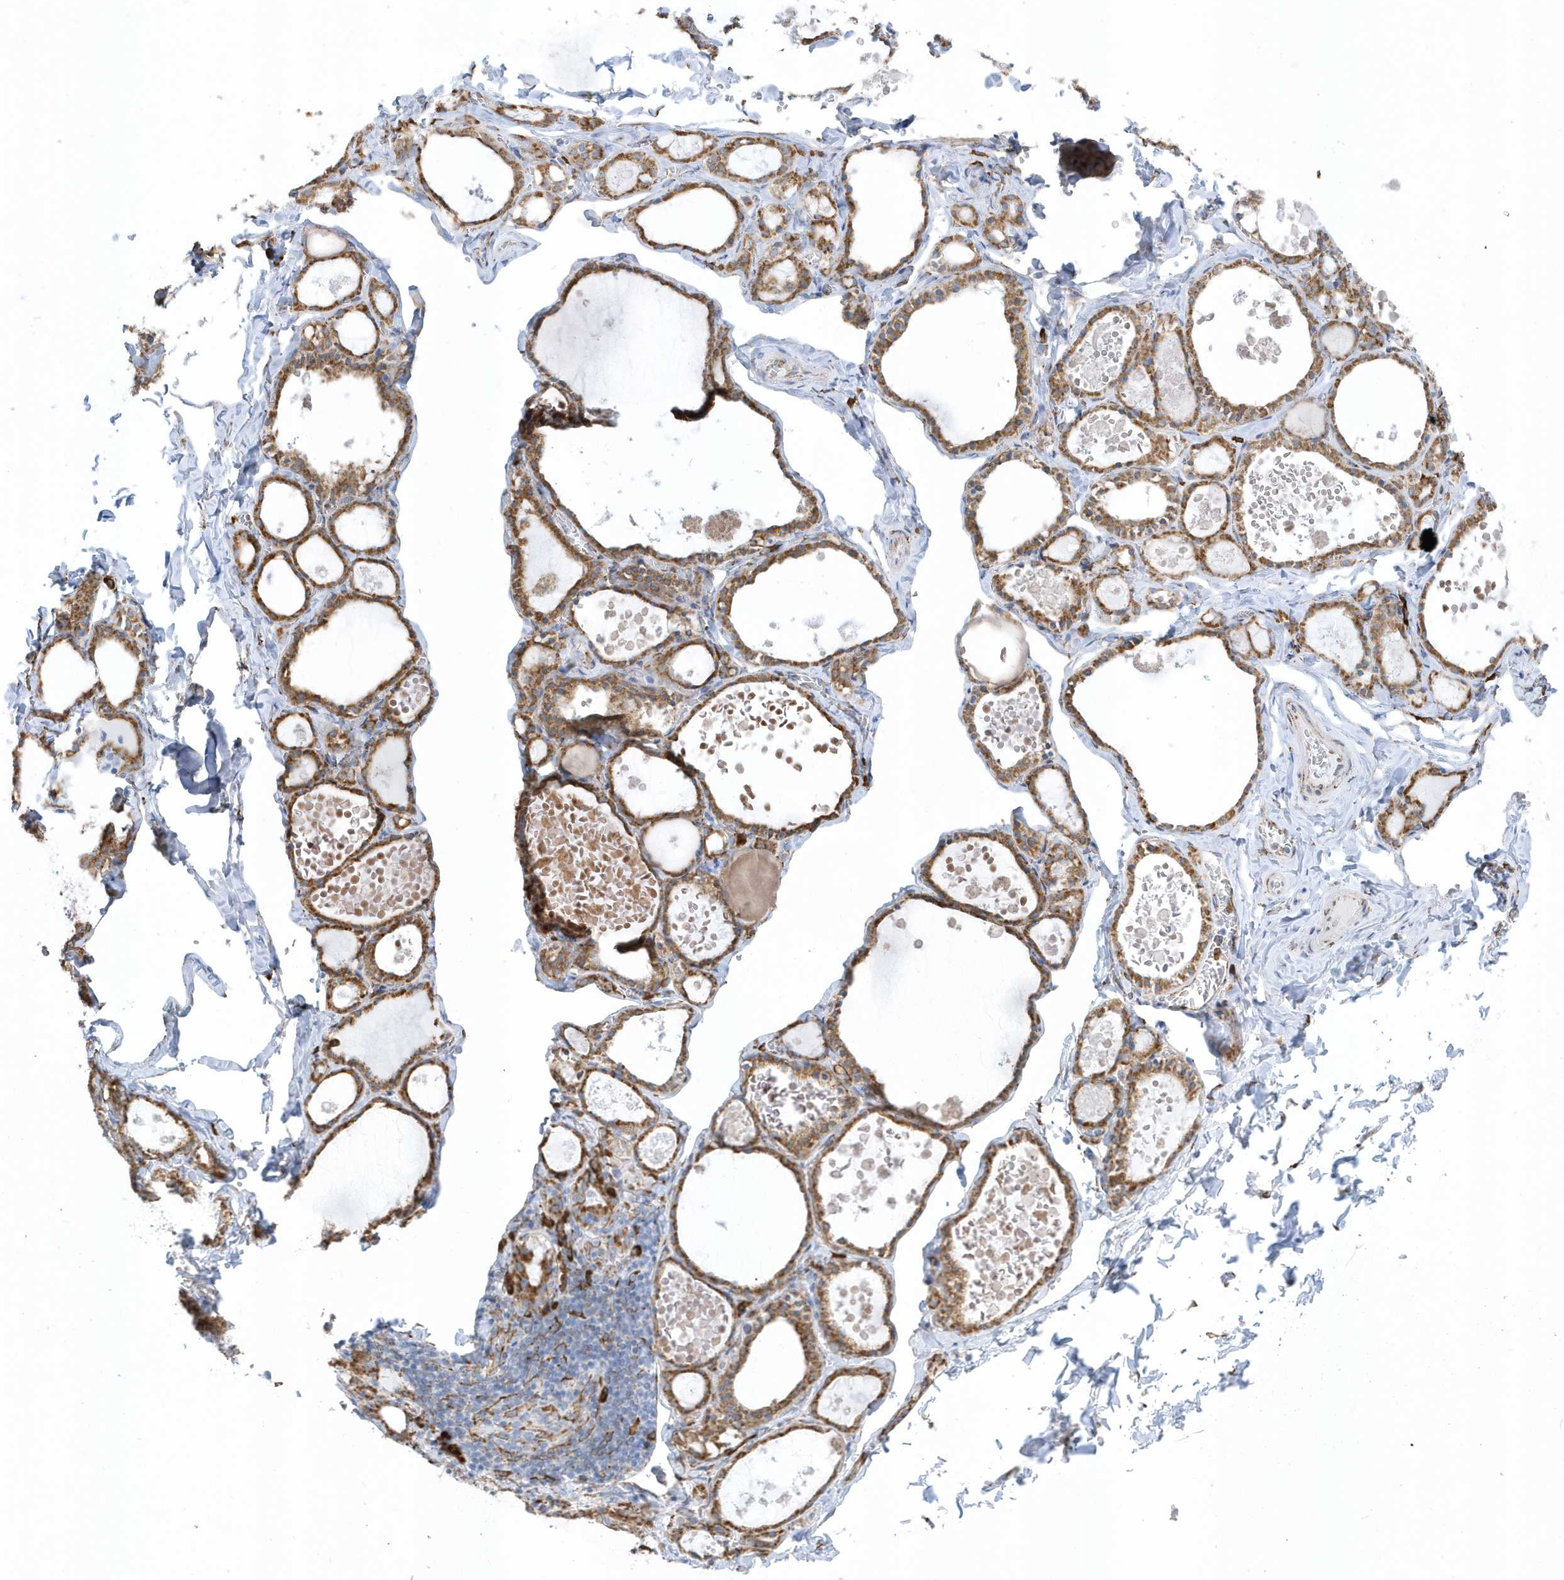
{"staining": {"intensity": "moderate", "quantity": ">75%", "location": "cytoplasmic/membranous"}, "tissue": "thyroid gland", "cell_type": "Glandular cells", "image_type": "normal", "snomed": [{"axis": "morphology", "description": "Normal tissue, NOS"}, {"axis": "topography", "description": "Thyroid gland"}], "caption": "Thyroid gland stained with a protein marker shows moderate staining in glandular cells.", "gene": "DCAF1", "patient": {"sex": "male", "age": 56}}